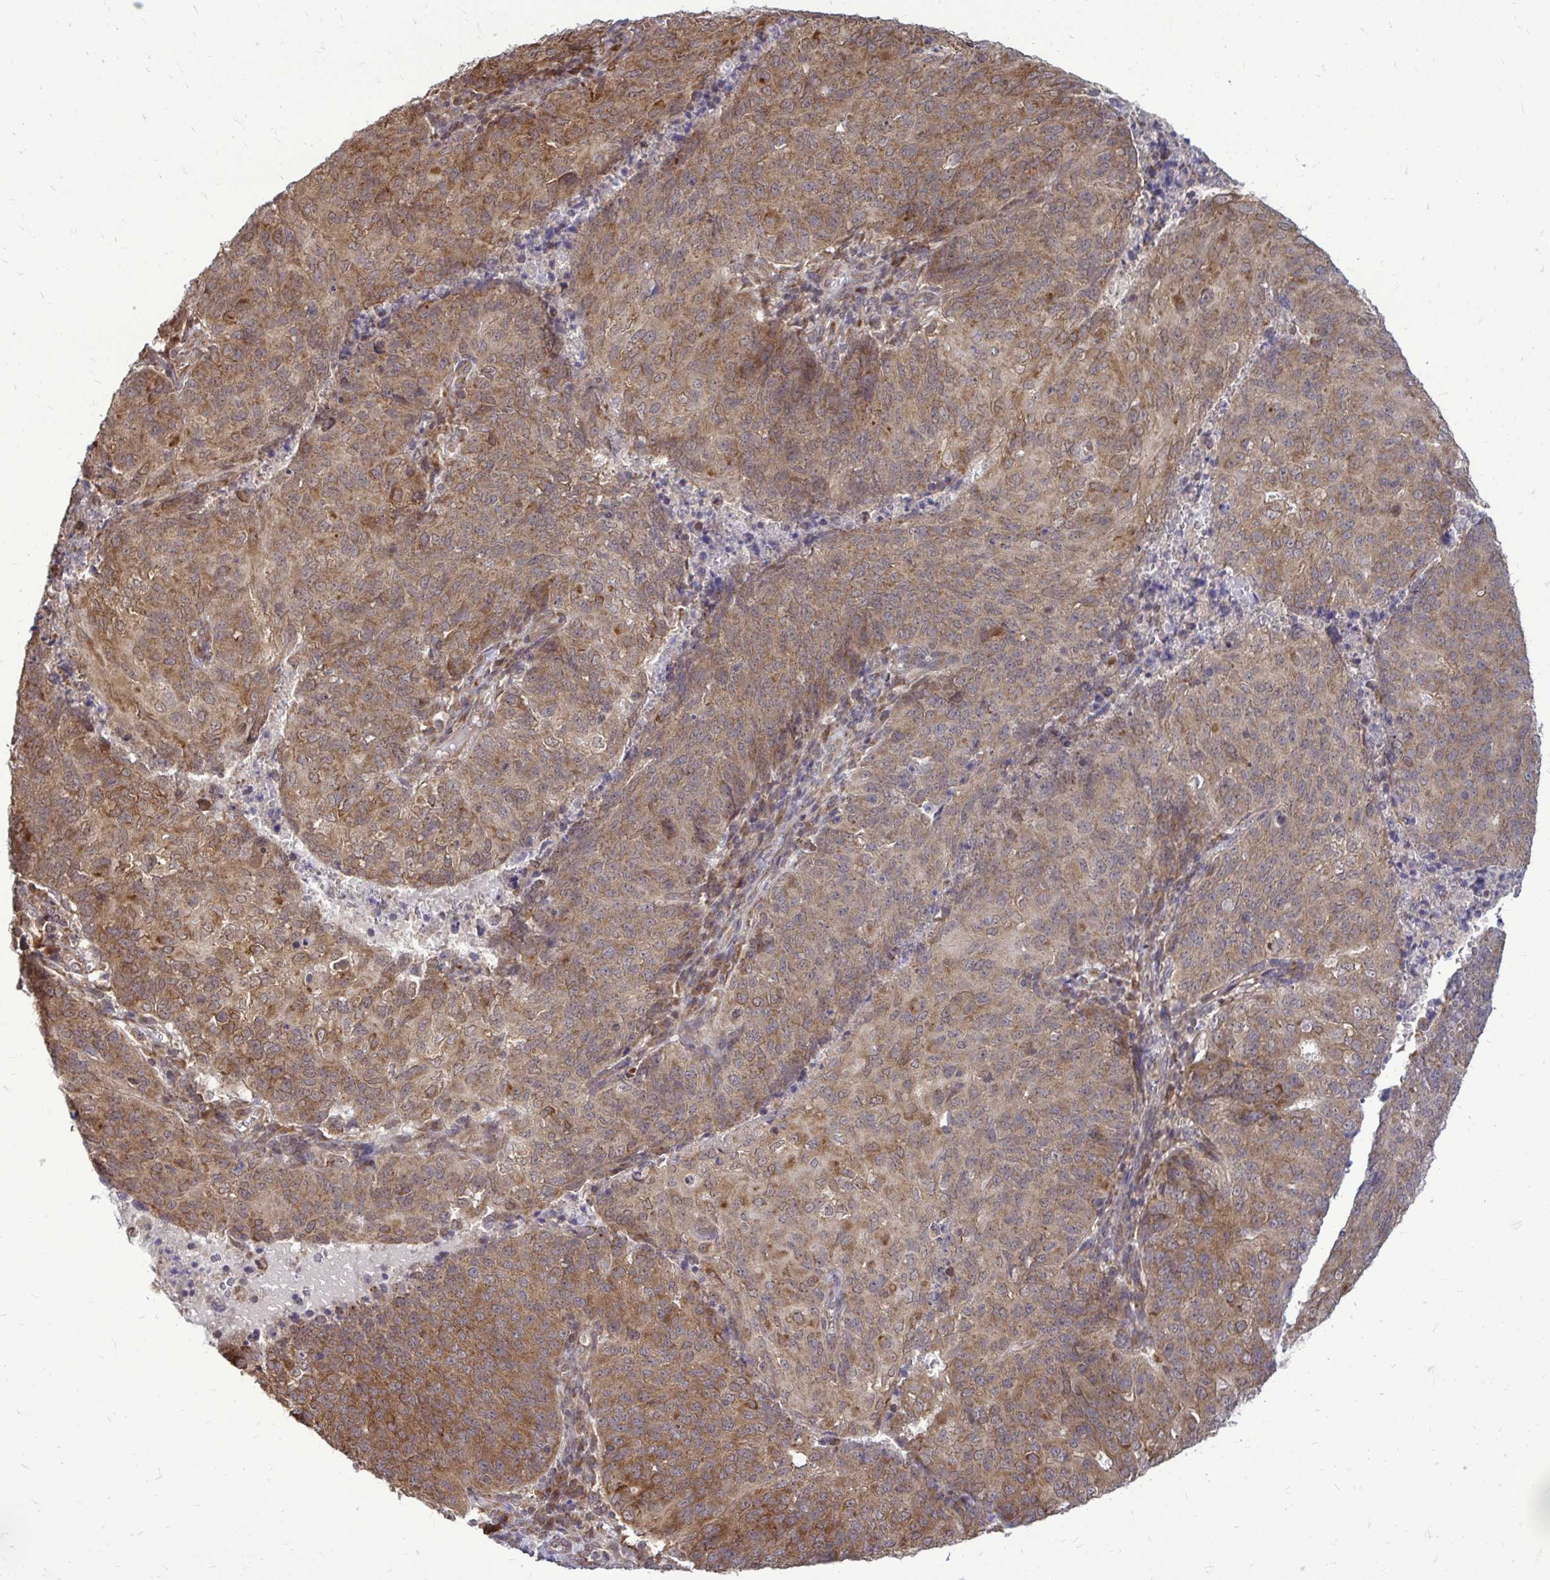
{"staining": {"intensity": "moderate", "quantity": ">75%", "location": "cytoplasmic/membranous"}, "tissue": "endometrial cancer", "cell_type": "Tumor cells", "image_type": "cancer", "snomed": [{"axis": "morphology", "description": "Adenocarcinoma, NOS"}, {"axis": "topography", "description": "Endometrium"}], "caption": "Protein staining demonstrates moderate cytoplasmic/membranous staining in approximately >75% of tumor cells in endometrial adenocarcinoma.", "gene": "FMR1", "patient": {"sex": "female", "age": 82}}